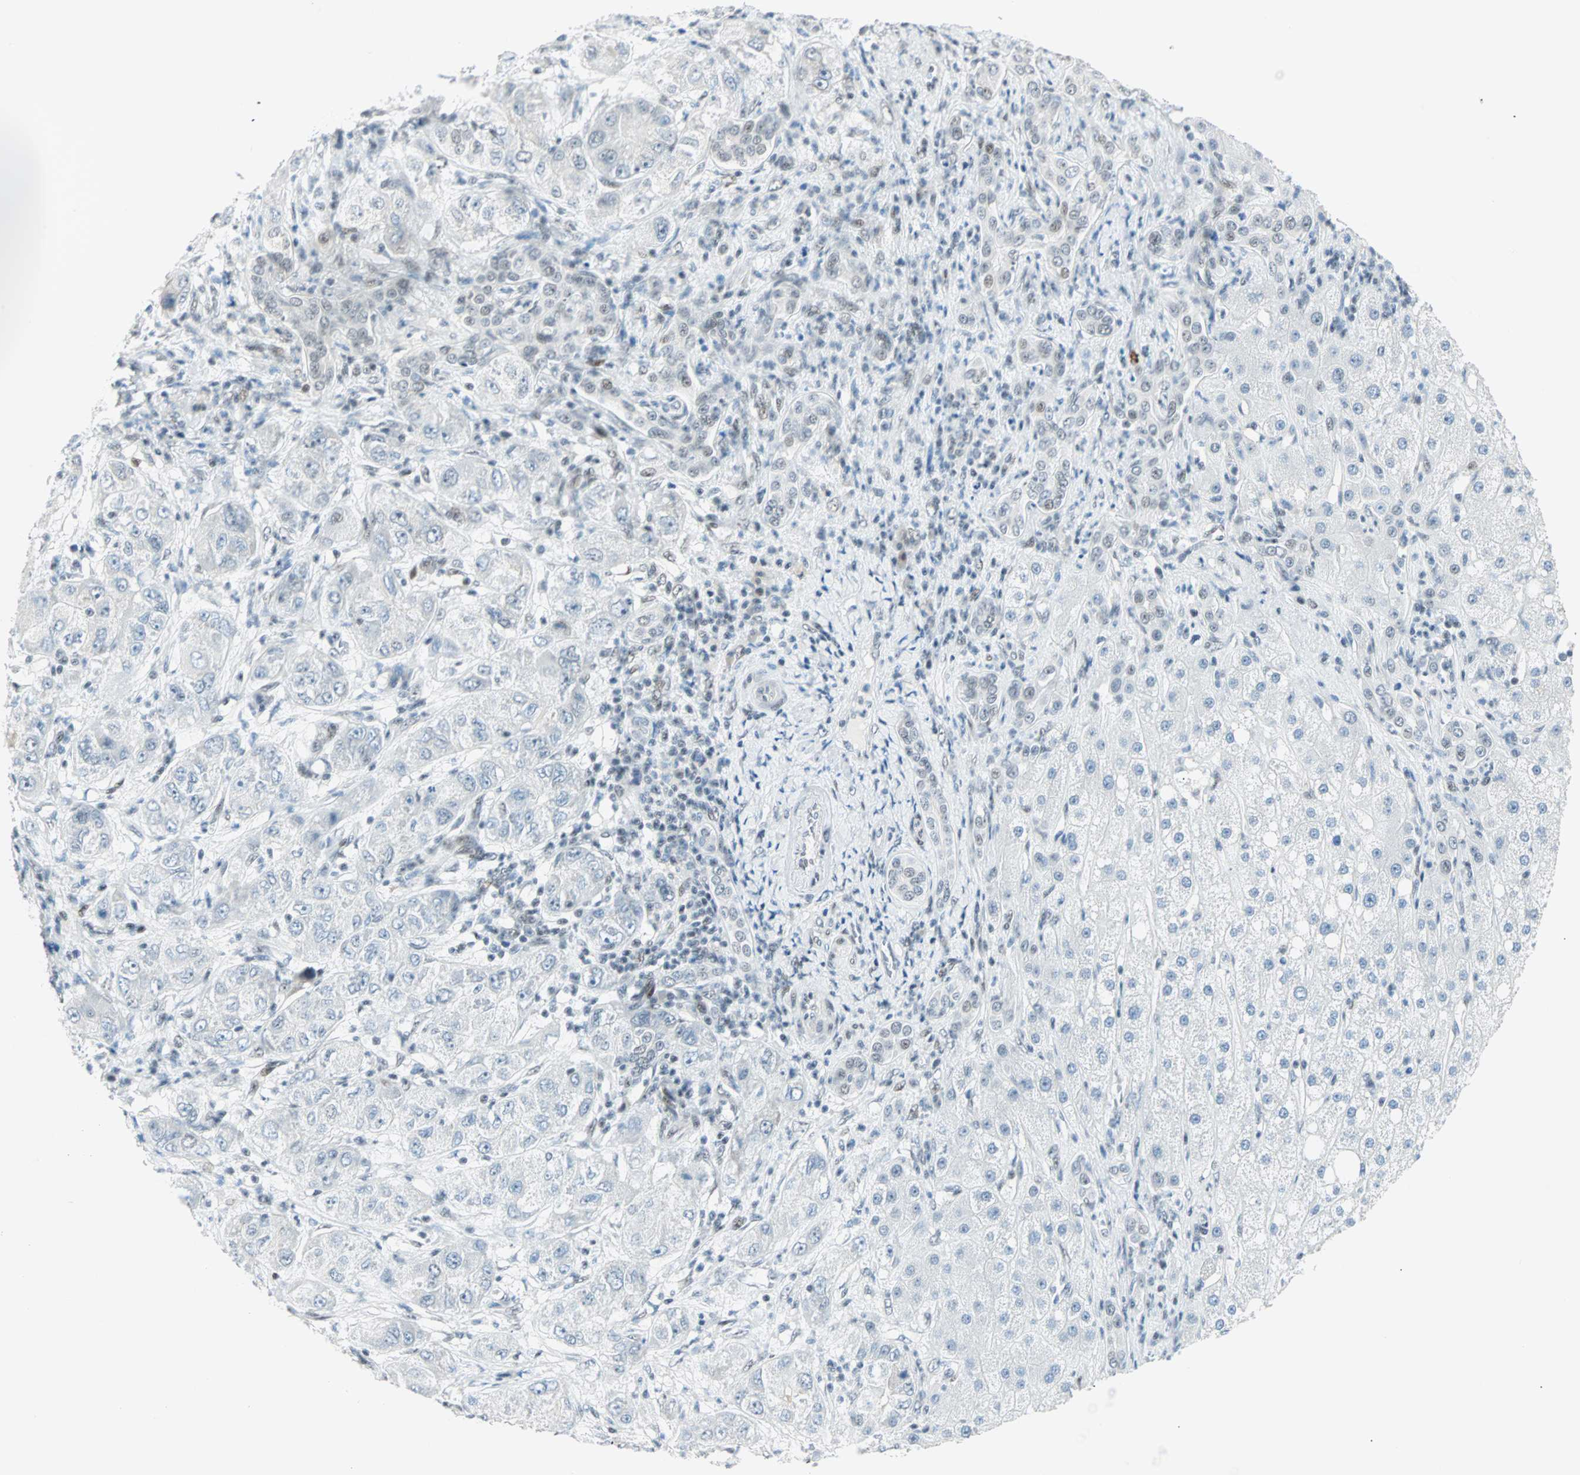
{"staining": {"intensity": "negative", "quantity": "none", "location": "none"}, "tissue": "liver cancer", "cell_type": "Tumor cells", "image_type": "cancer", "snomed": [{"axis": "morphology", "description": "Carcinoma, Hepatocellular, NOS"}, {"axis": "topography", "description": "Liver"}], "caption": "The IHC histopathology image has no significant expression in tumor cells of liver cancer (hepatocellular carcinoma) tissue.", "gene": "PKNOX1", "patient": {"sex": "male", "age": 80}}